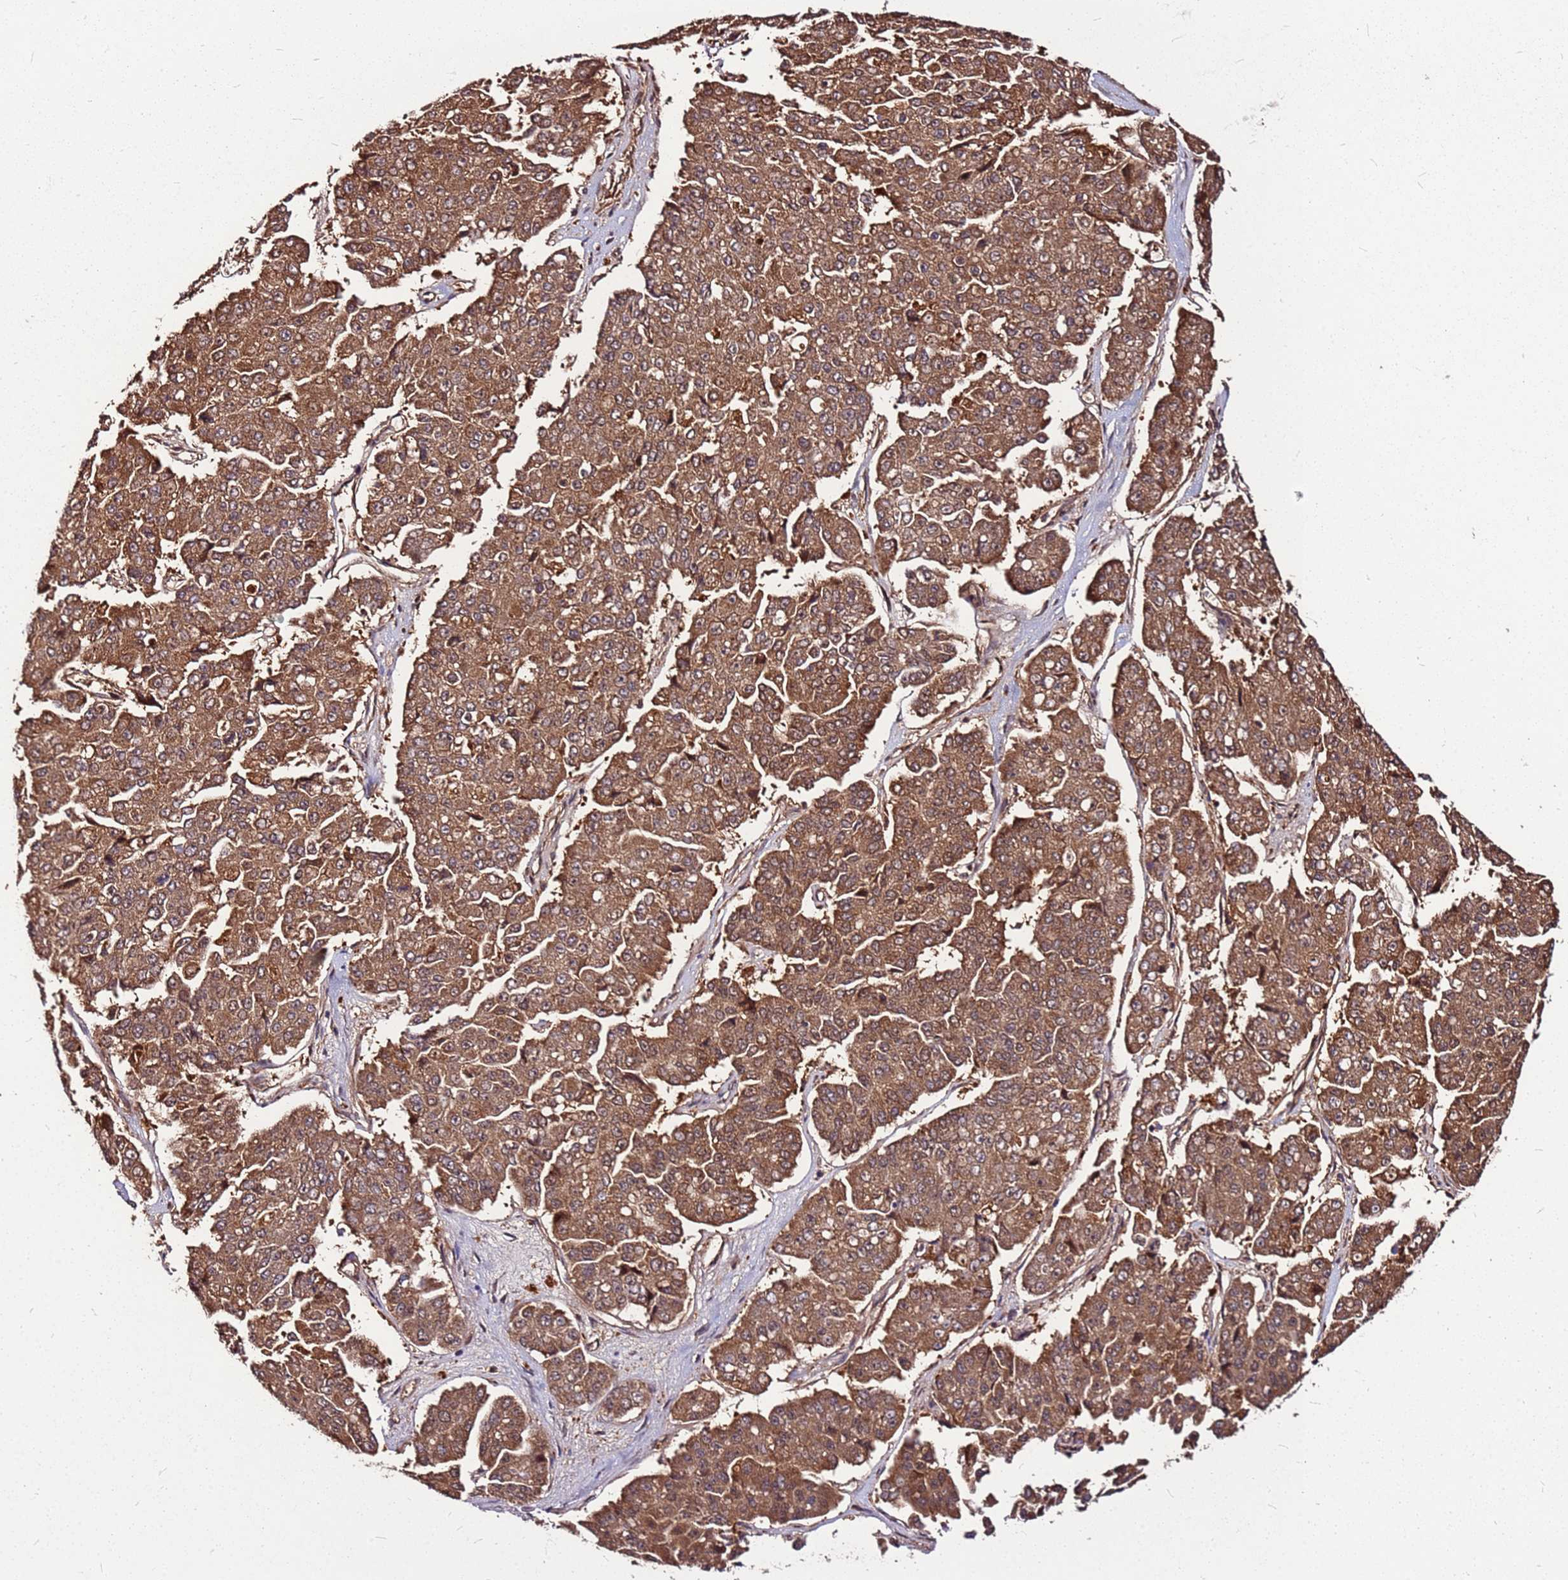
{"staining": {"intensity": "moderate", "quantity": ">75%", "location": "cytoplasmic/membranous"}, "tissue": "pancreatic cancer", "cell_type": "Tumor cells", "image_type": "cancer", "snomed": [{"axis": "morphology", "description": "Adenocarcinoma, NOS"}, {"axis": "topography", "description": "Pancreas"}], "caption": "Brown immunohistochemical staining in adenocarcinoma (pancreatic) shows moderate cytoplasmic/membranous staining in about >75% of tumor cells.", "gene": "LYPLAL1", "patient": {"sex": "male", "age": 50}}